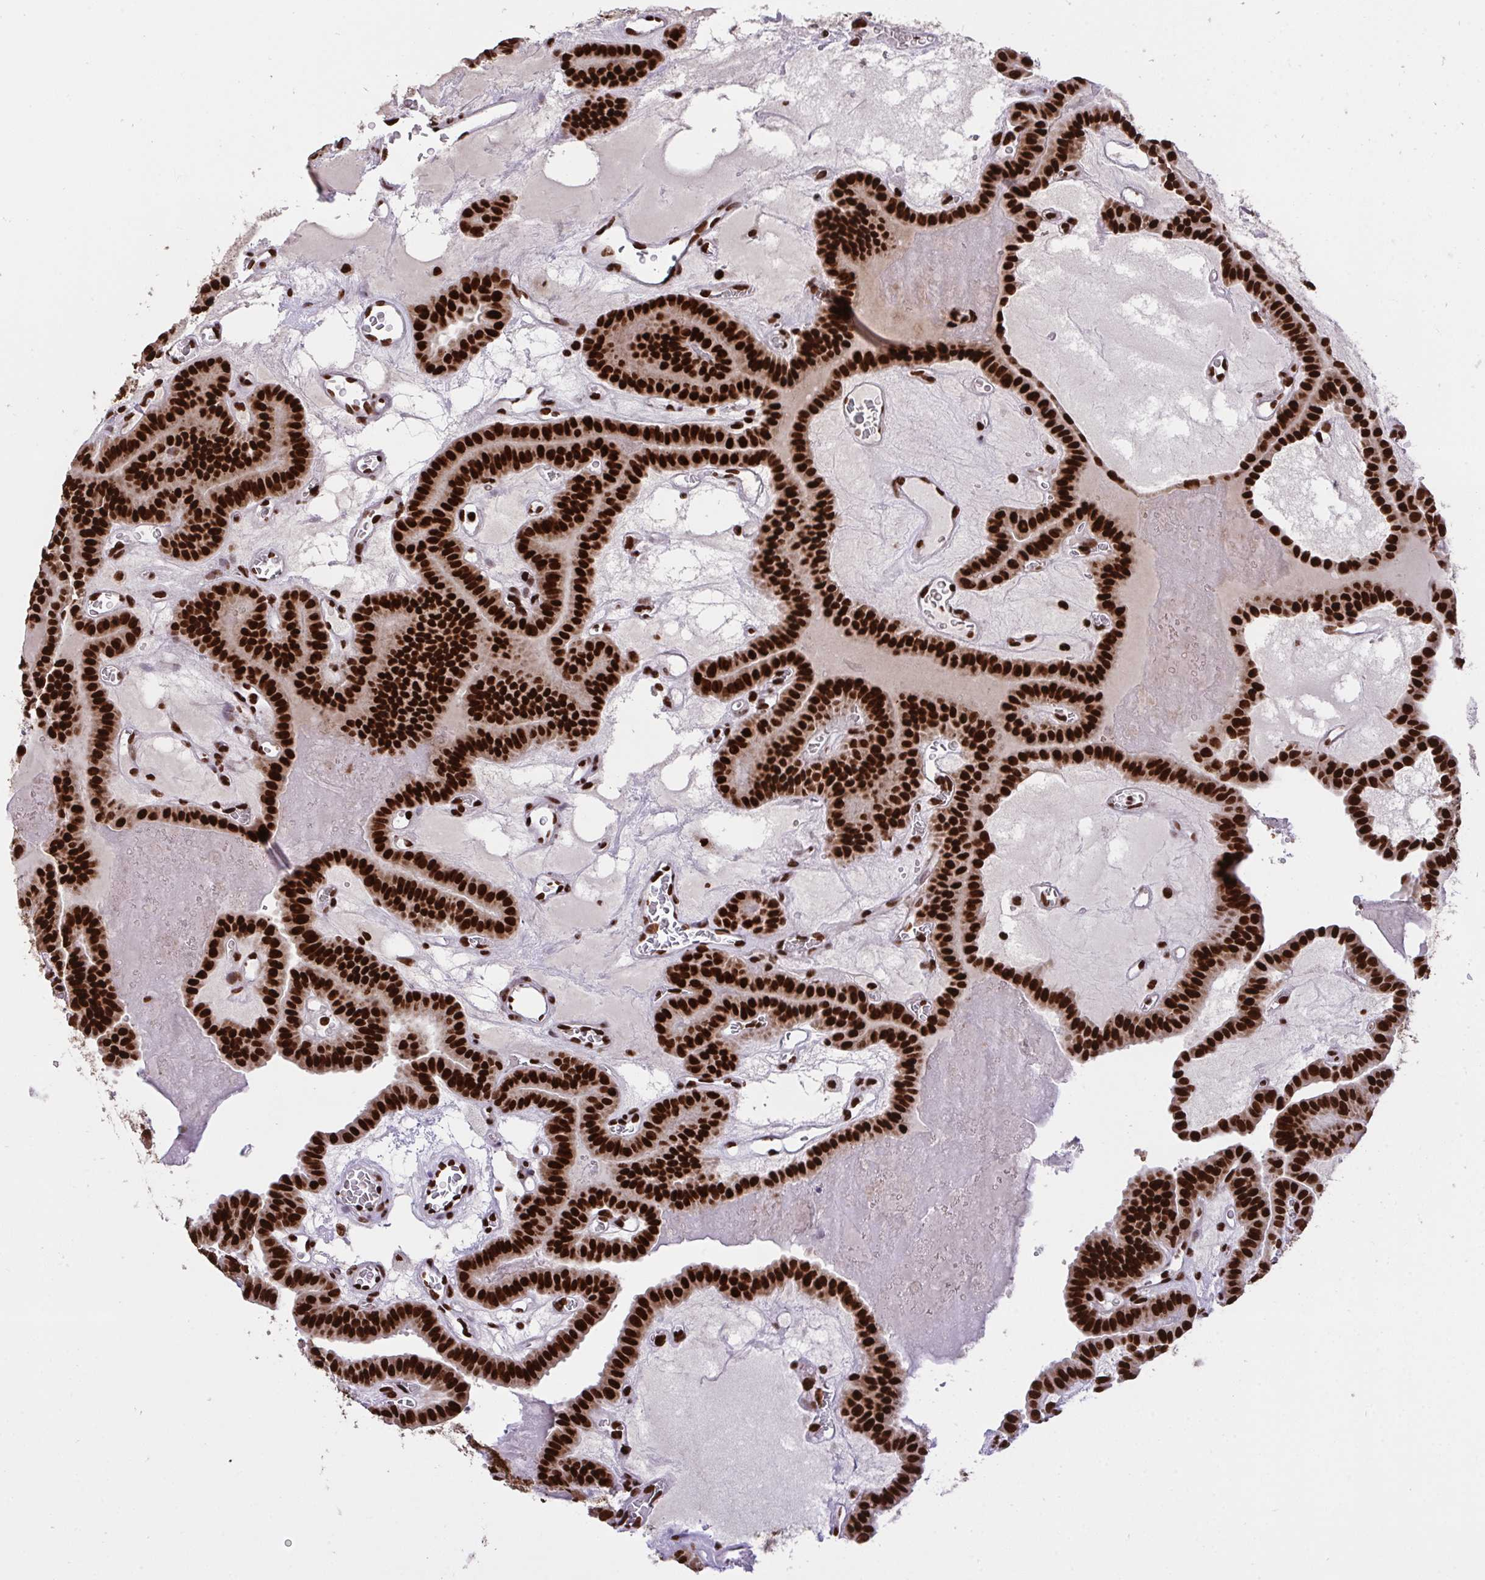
{"staining": {"intensity": "strong", "quantity": ">75%", "location": "nuclear"}, "tissue": "thyroid cancer", "cell_type": "Tumor cells", "image_type": "cancer", "snomed": [{"axis": "morphology", "description": "Papillary adenocarcinoma, NOS"}, {"axis": "topography", "description": "Thyroid gland"}], "caption": "This is a micrograph of immunohistochemistry staining of thyroid cancer (papillary adenocarcinoma), which shows strong positivity in the nuclear of tumor cells.", "gene": "HNRNPL", "patient": {"sex": "male", "age": 87}}